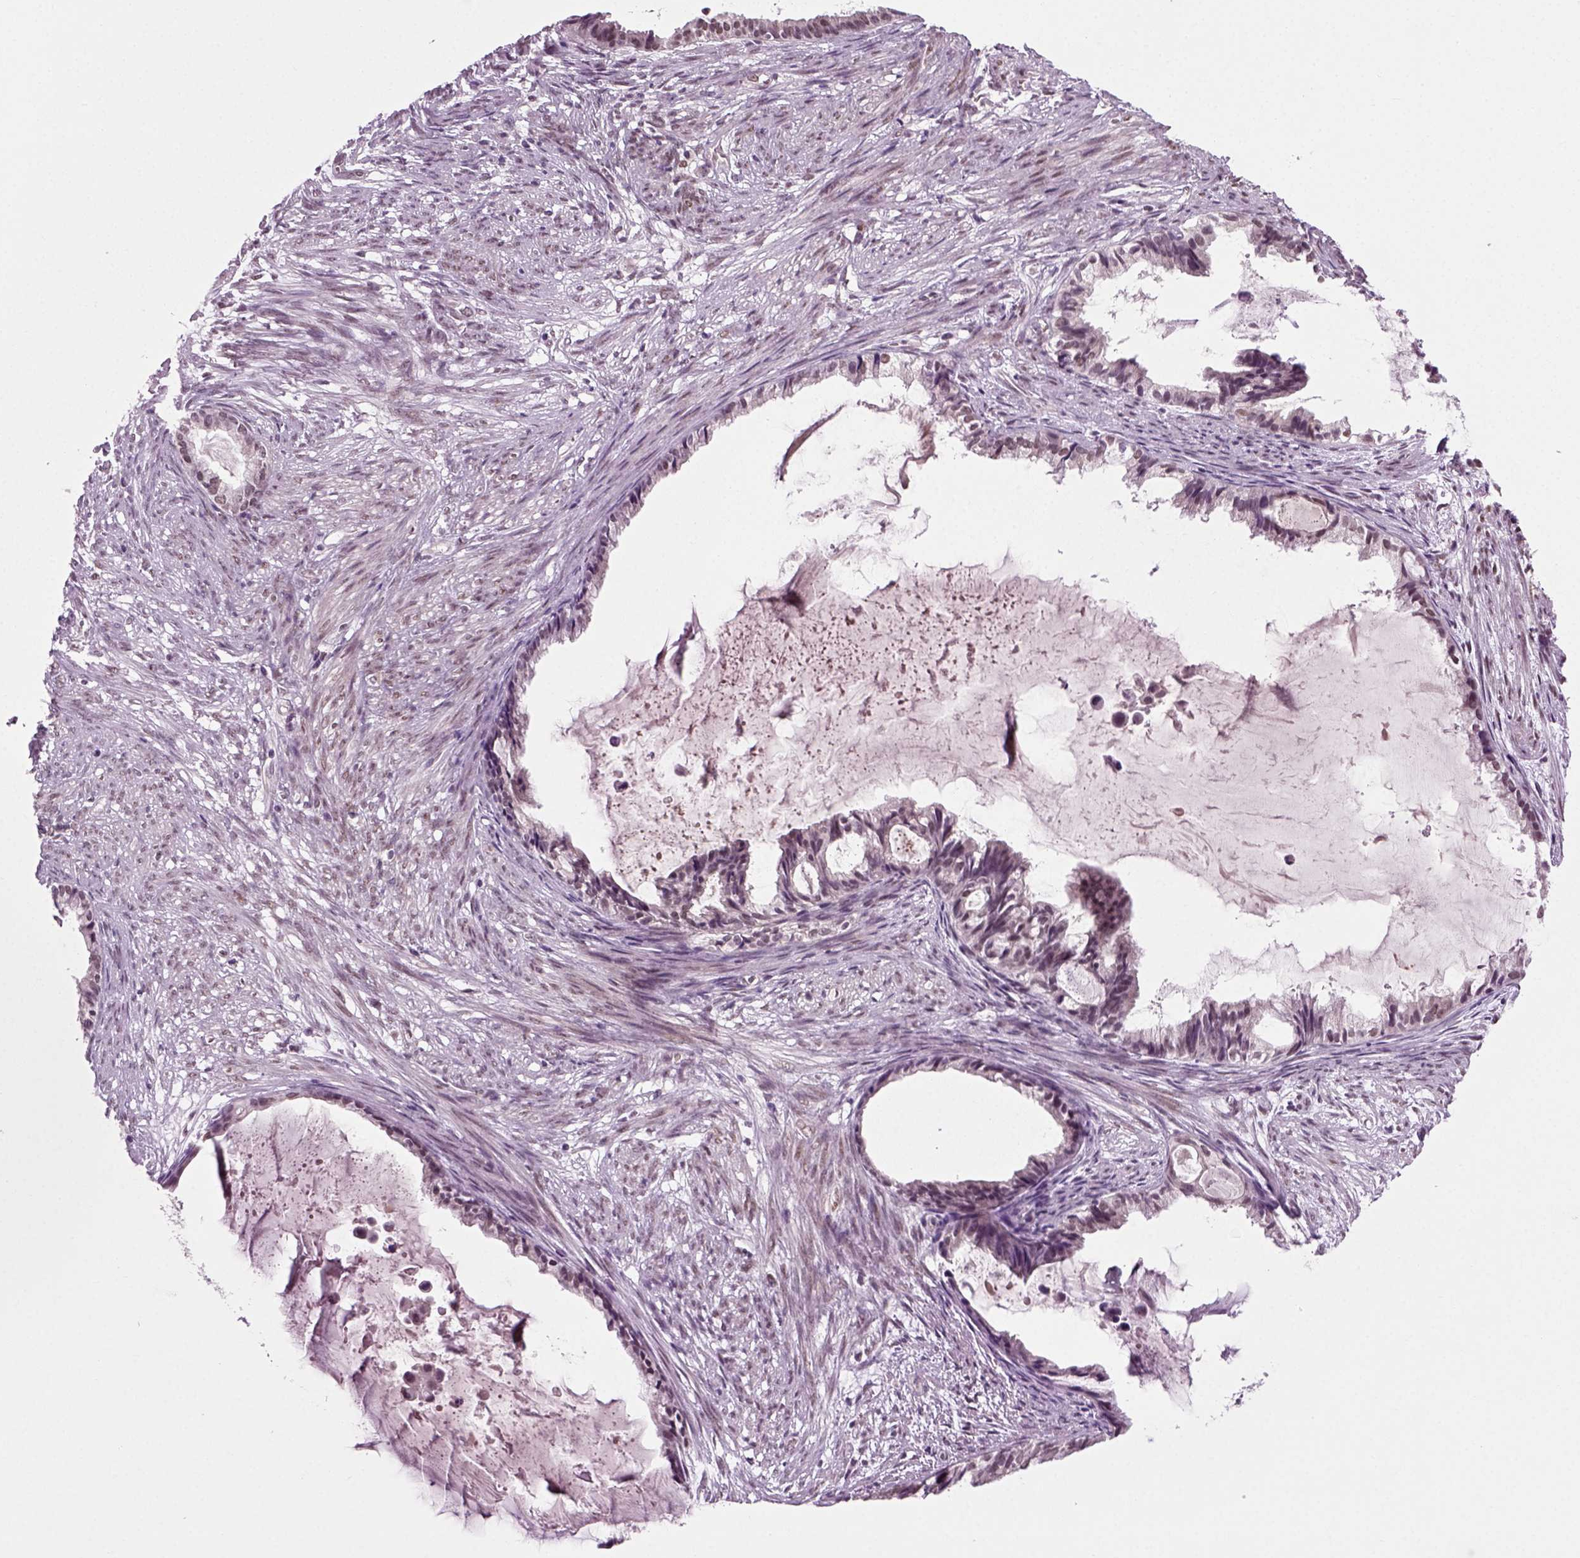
{"staining": {"intensity": "moderate", "quantity": "<25%", "location": "nuclear"}, "tissue": "endometrial cancer", "cell_type": "Tumor cells", "image_type": "cancer", "snomed": [{"axis": "morphology", "description": "Adenocarcinoma, NOS"}, {"axis": "topography", "description": "Endometrium"}], "caption": "Immunohistochemistry (IHC) of endometrial adenocarcinoma exhibits low levels of moderate nuclear staining in approximately <25% of tumor cells.", "gene": "RCOR3", "patient": {"sex": "female", "age": 86}}